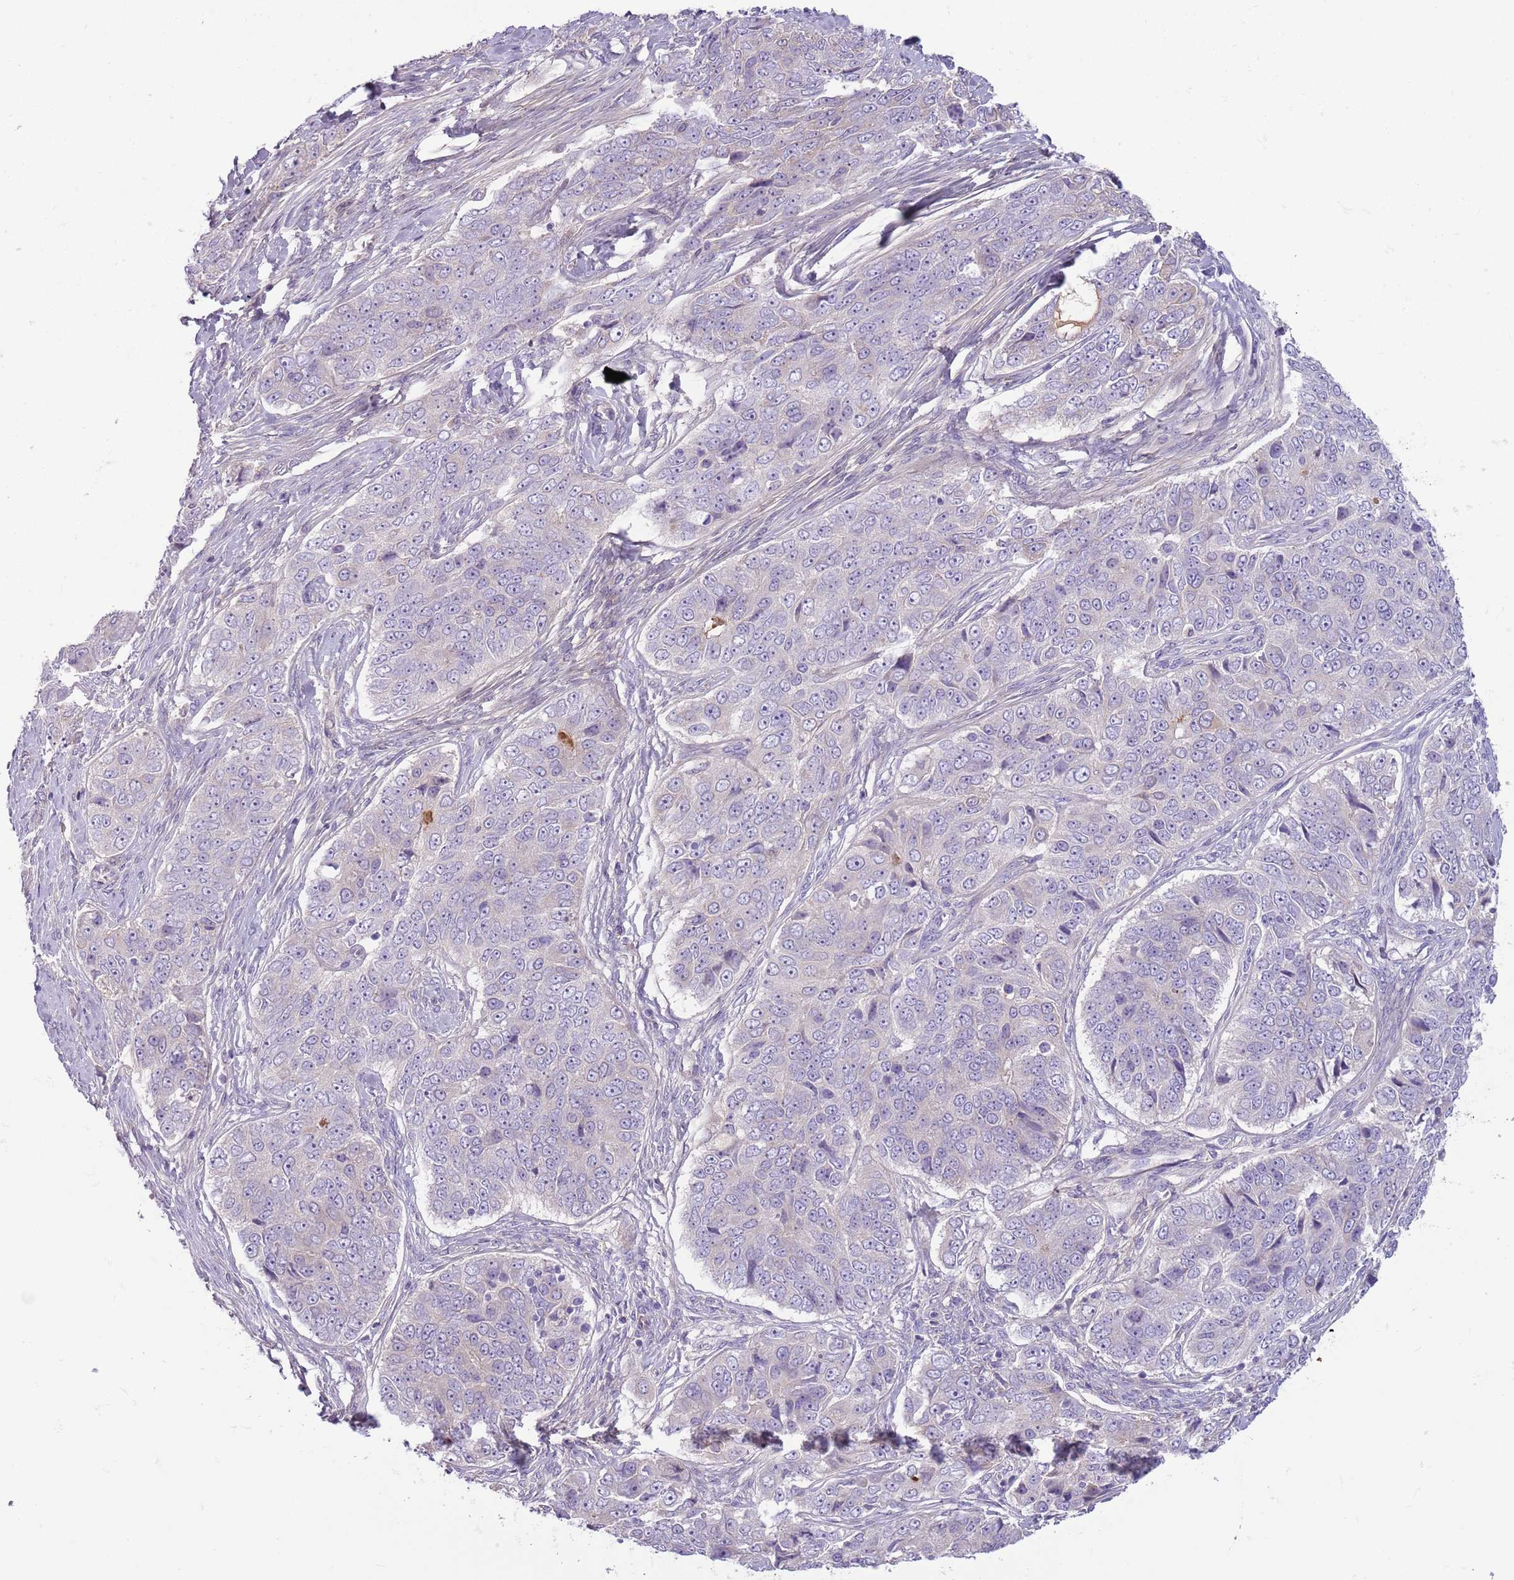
{"staining": {"intensity": "negative", "quantity": "none", "location": "none"}, "tissue": "ovarian cancer", "cell_type": "Tumor cells", "image_type": "cancer", "snomed": [{"axis": "morphology", "description": "Carcinoma, endometroid"}, {"axis": "topography", "description": "Ovary"}], "caption": "Immunohistochemical staining of ovarian endometroid carcinoma shows no significant expression in tumor cells. (DAB (3,3'-diaminobenzidine) immunohistochemistry (IHC) with hematoxylin counter stain).", "gene": "CFH", "patient": {"sex": "female", "age": 51}}